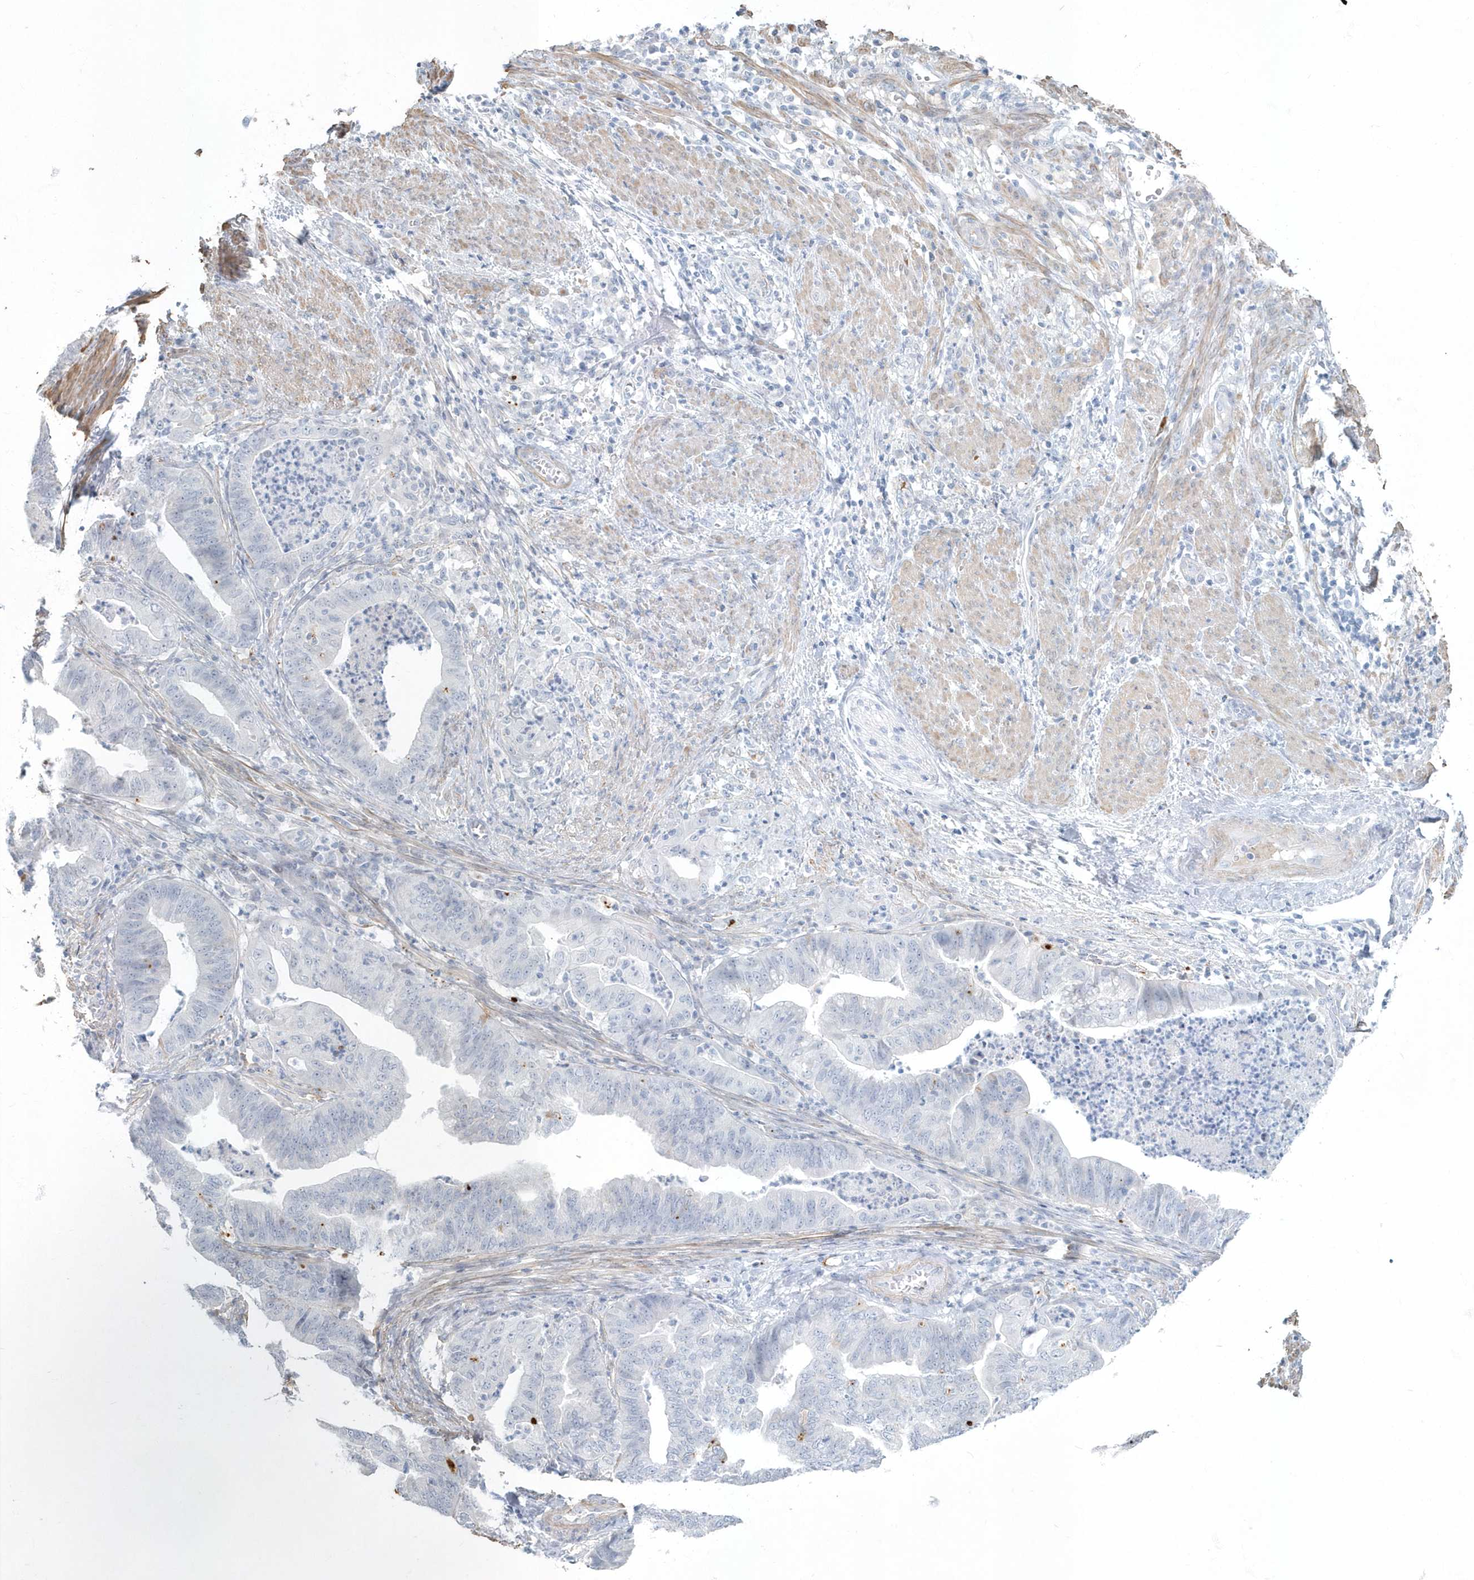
{"staining": {"intensity": "negative", "quantity": "none", "location": "none"}, "tissue": "endometrial cancer", "cell_type": "Tumor cells", "image_type": "cancer", "snomed": [{"axis": "morphology", "description": "Polyp, NOS"}, {"axis": "morphology", "description": "Adenocarcinoma, NOS"}, {"axis": "morphology", "description": "Adenoma, NOS"}, {"axis": "topography", "description": "Endometrium"}], "caption": "This is a image of immunohistochemistry staining of adenoma (endometrial), which shows no positivity in tumor cells.", "gene": "MYOT", "patient": {"sex": "female", "age": 79}}